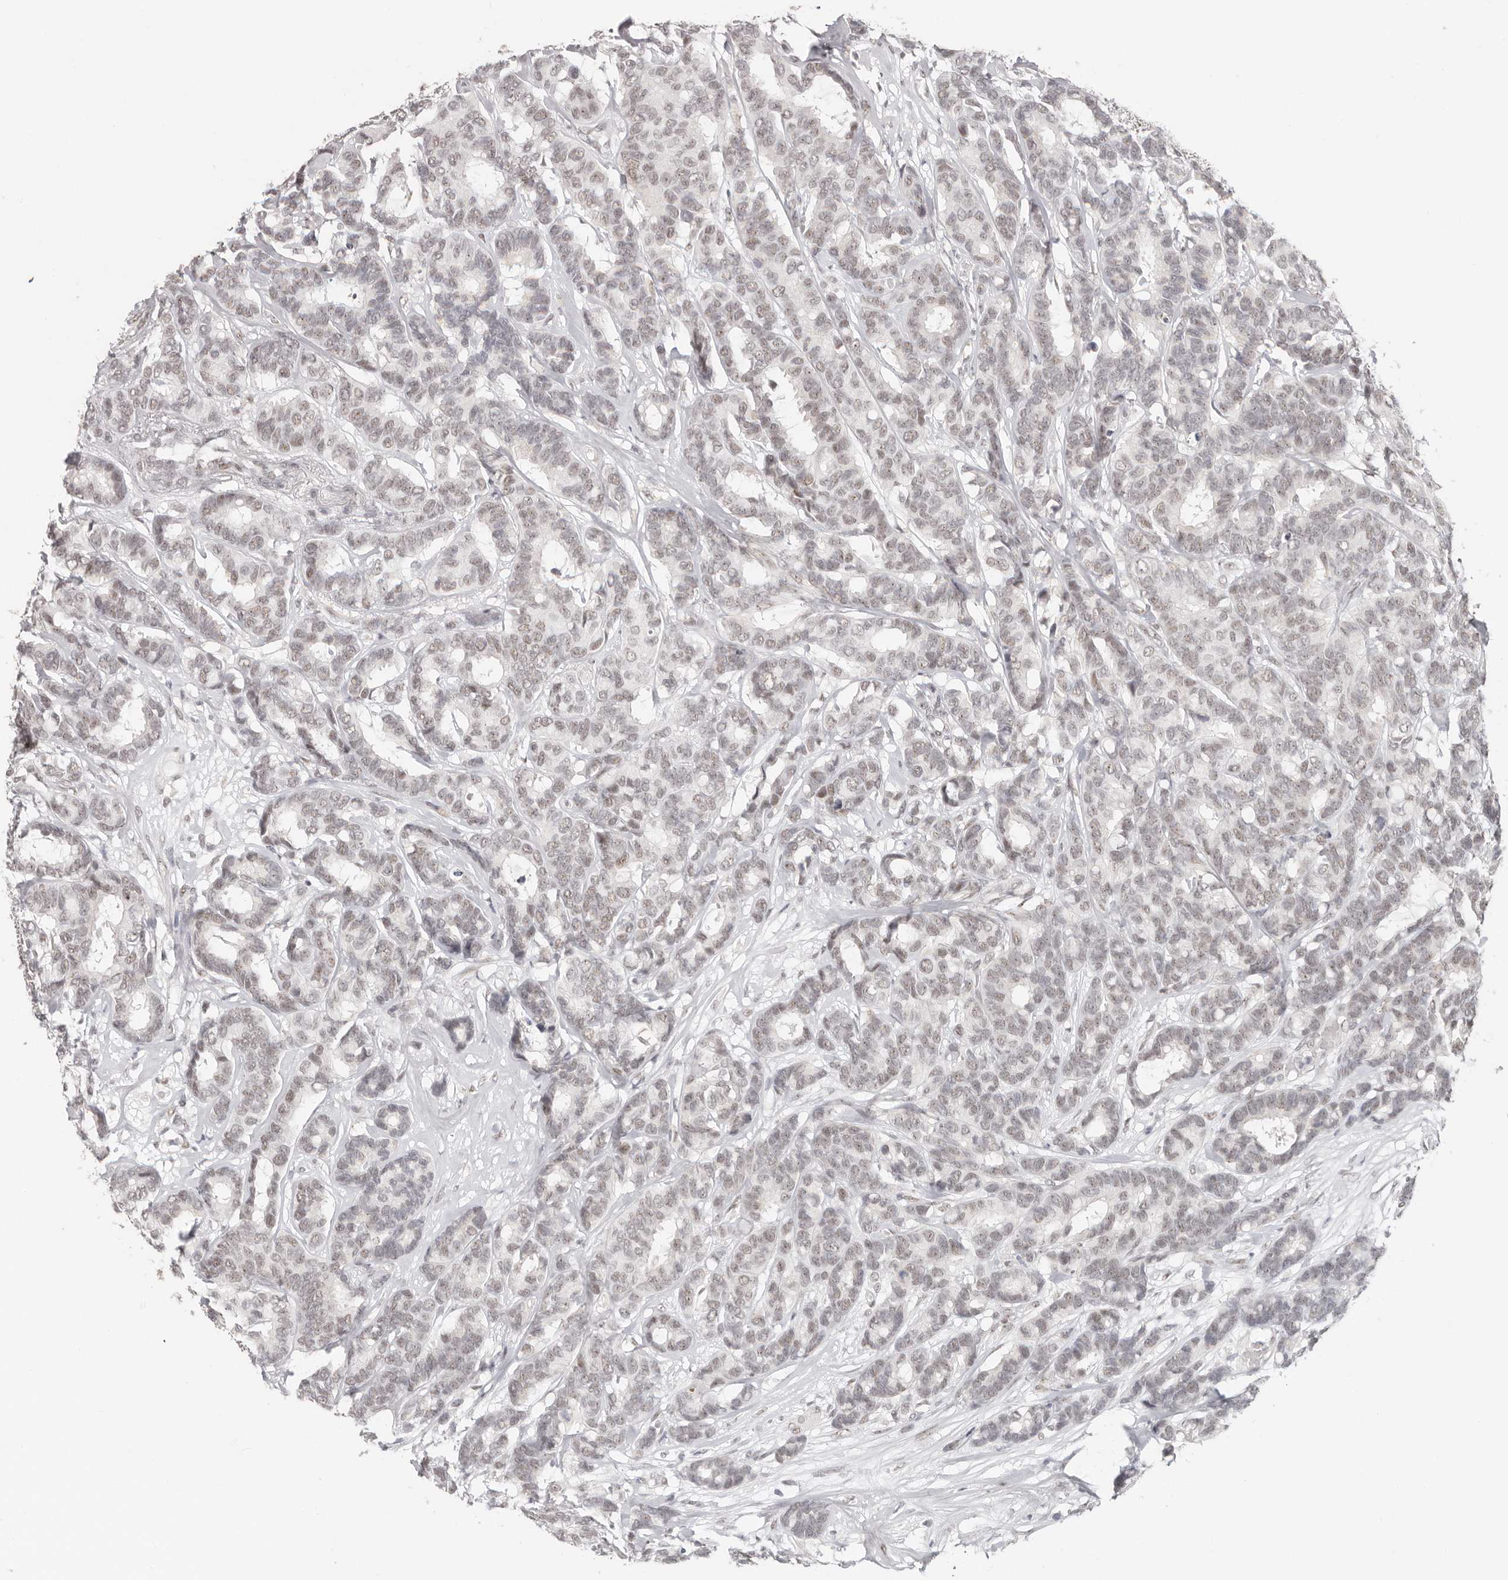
{"staining": {"intensity": "weak", "quantity": "<25%", "location": "nuclear"}, "tissue": "breast cancer", "cell_type": "Tumor cells", "image_type": "cancer", "snomed": [{"axis": "morphology", "description": "Duct carcinoma"}, {"axis": "topography", "description": "Breast"}], "caption": "High power microscopy image of an IHC image of breast invasive ductal carcinoma, revealing no significant positivity in tumor cells.", "gene": "LARP7", "patient": {"sex": "female", "age": 87}}